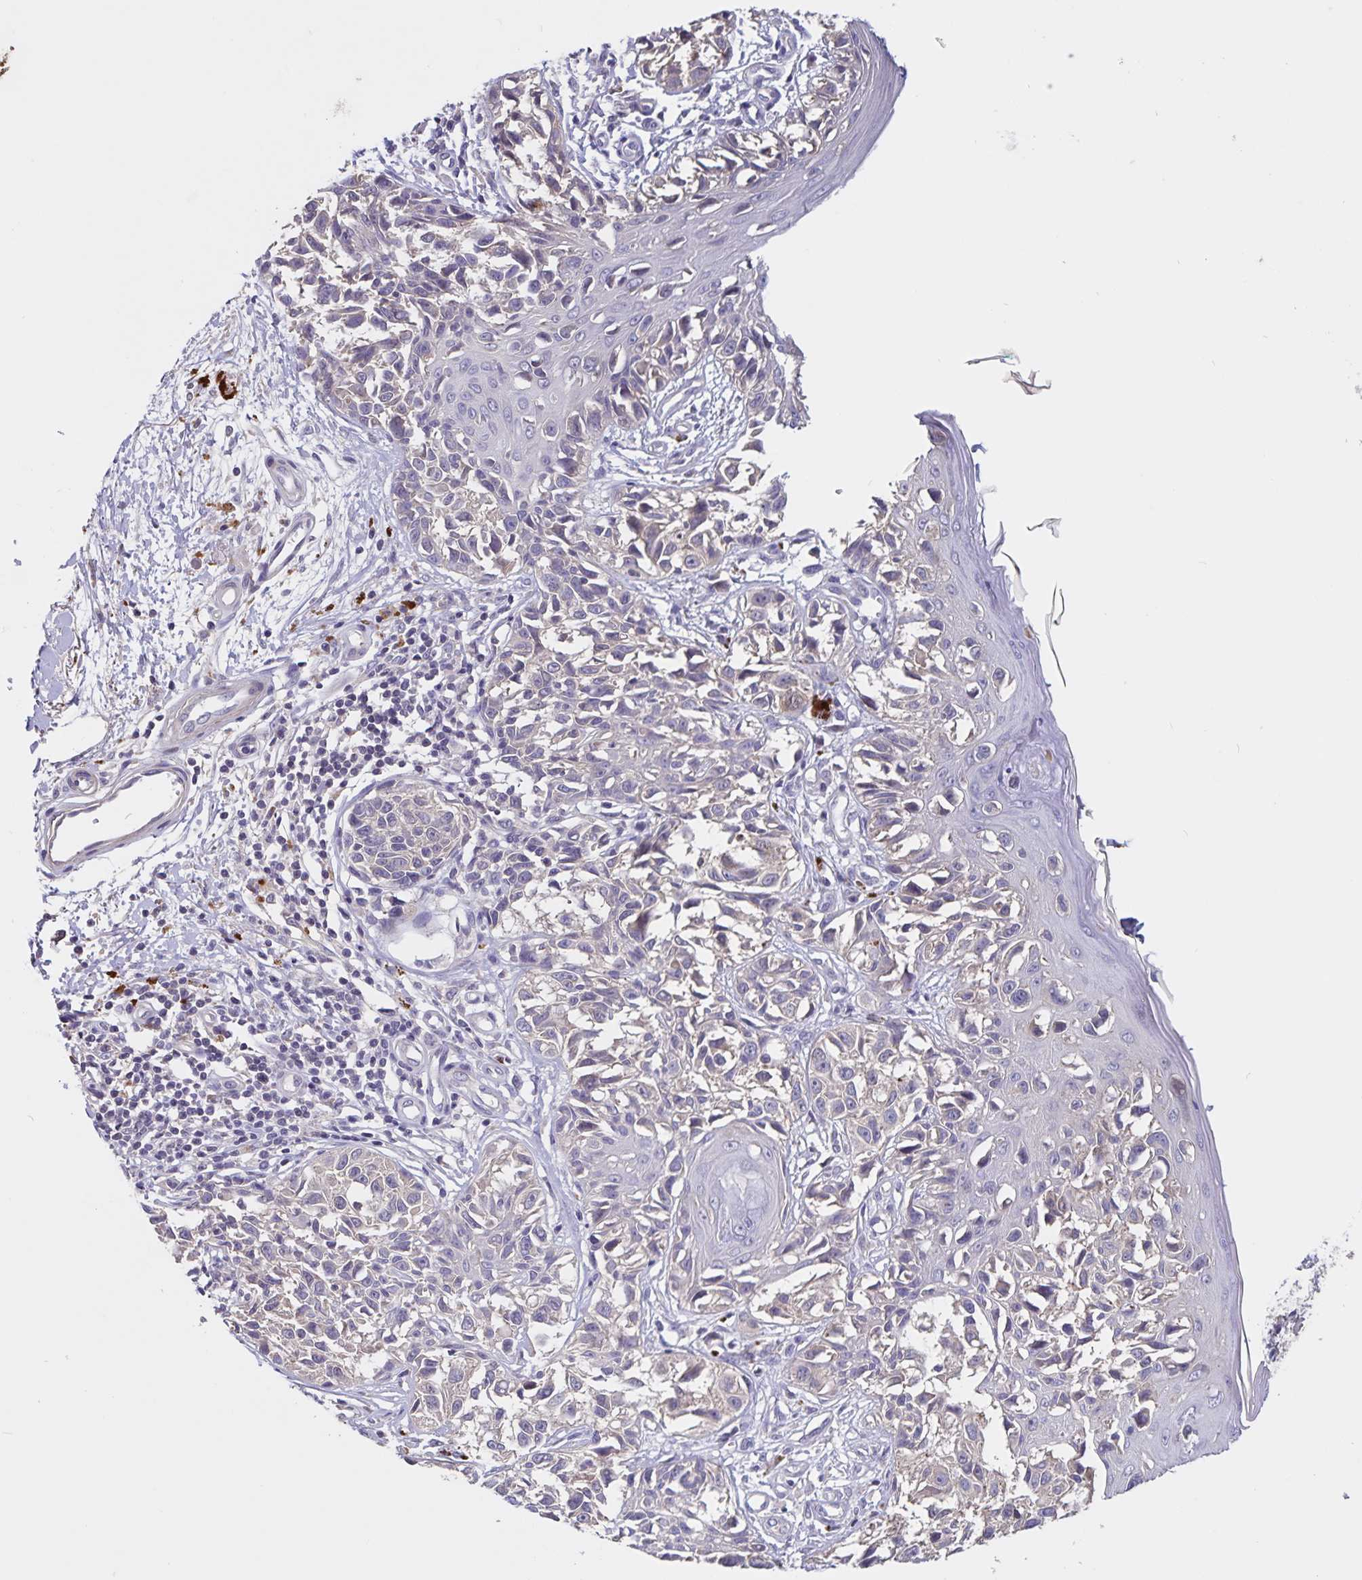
{"staining": {"intensity": "negative", "quantity": "none", "location": "none"}, "tissue": "melanoma", "cell_type": "Tumor cells", "image_type": "cancer", "snomed": [{"axis": "morphology", "description": "Malignant melanoma, NOS"}, {"axis": "topography", "description": "Skin"}], "caption": "Tumor cells show no significant protein positivity in malignant melanoma.", "gene": "FBXL16", "patient": {"sex": "male", "age": 73}}